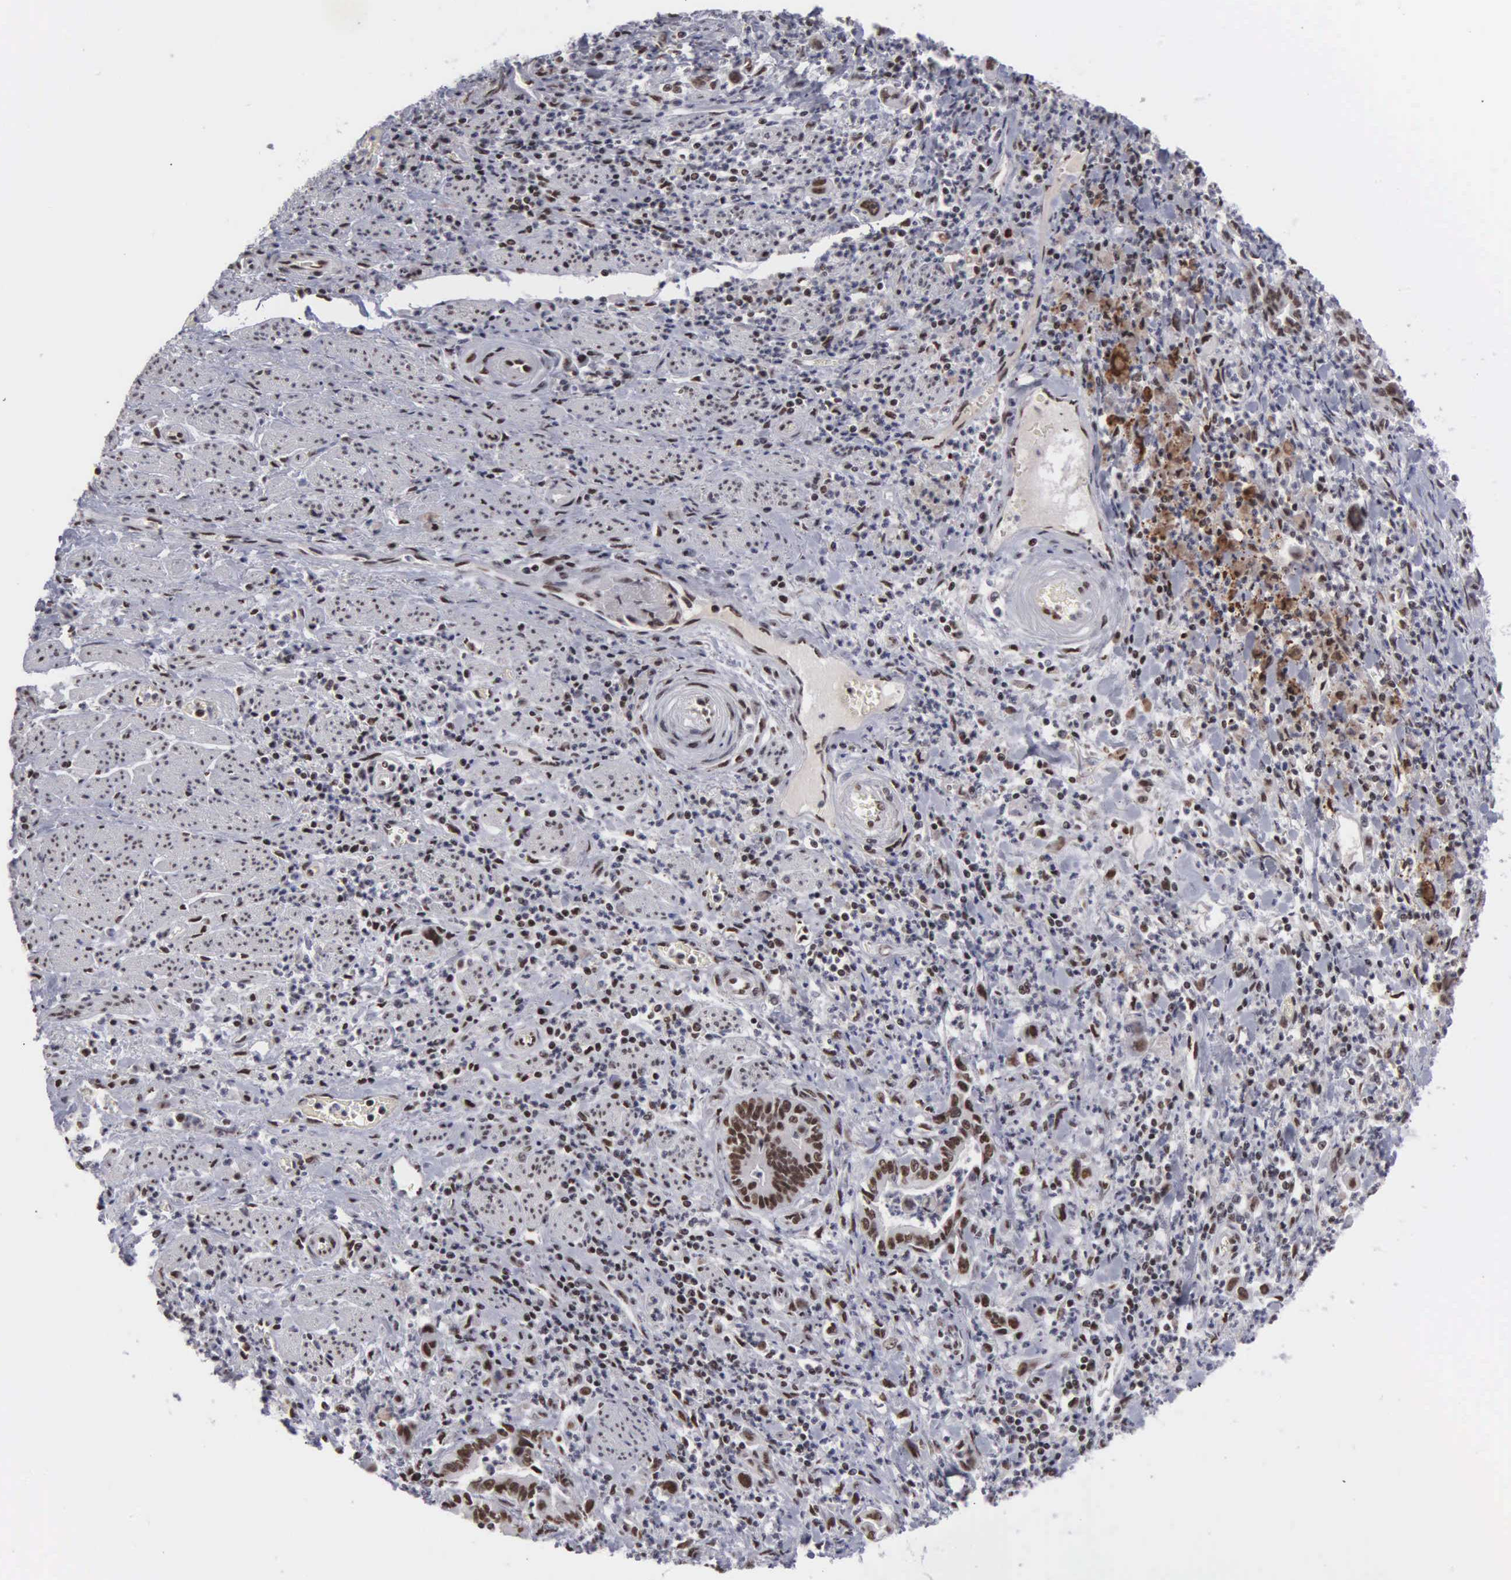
{"staining": {"intensity": "strong", "quantity": "25%-75%", "location": "nuclear"}, "tissue": "stomach cancer", "cell_type": "Tumor cells", "image_type": "cancer", "snomed": [{"axis": "morphology", "description": "Adenocarcinoma, NOS"}, {"axis": "topography", "description": "Stomach"}], "caption": "There is high levels of strong nuclear positivity in tumor cells of stomach adenocarcinoma, as demonstrated by immunohistochemical staining (brown color).", "gene": "KIAA0586", "patient": {"sex": "female", "age": 76}}